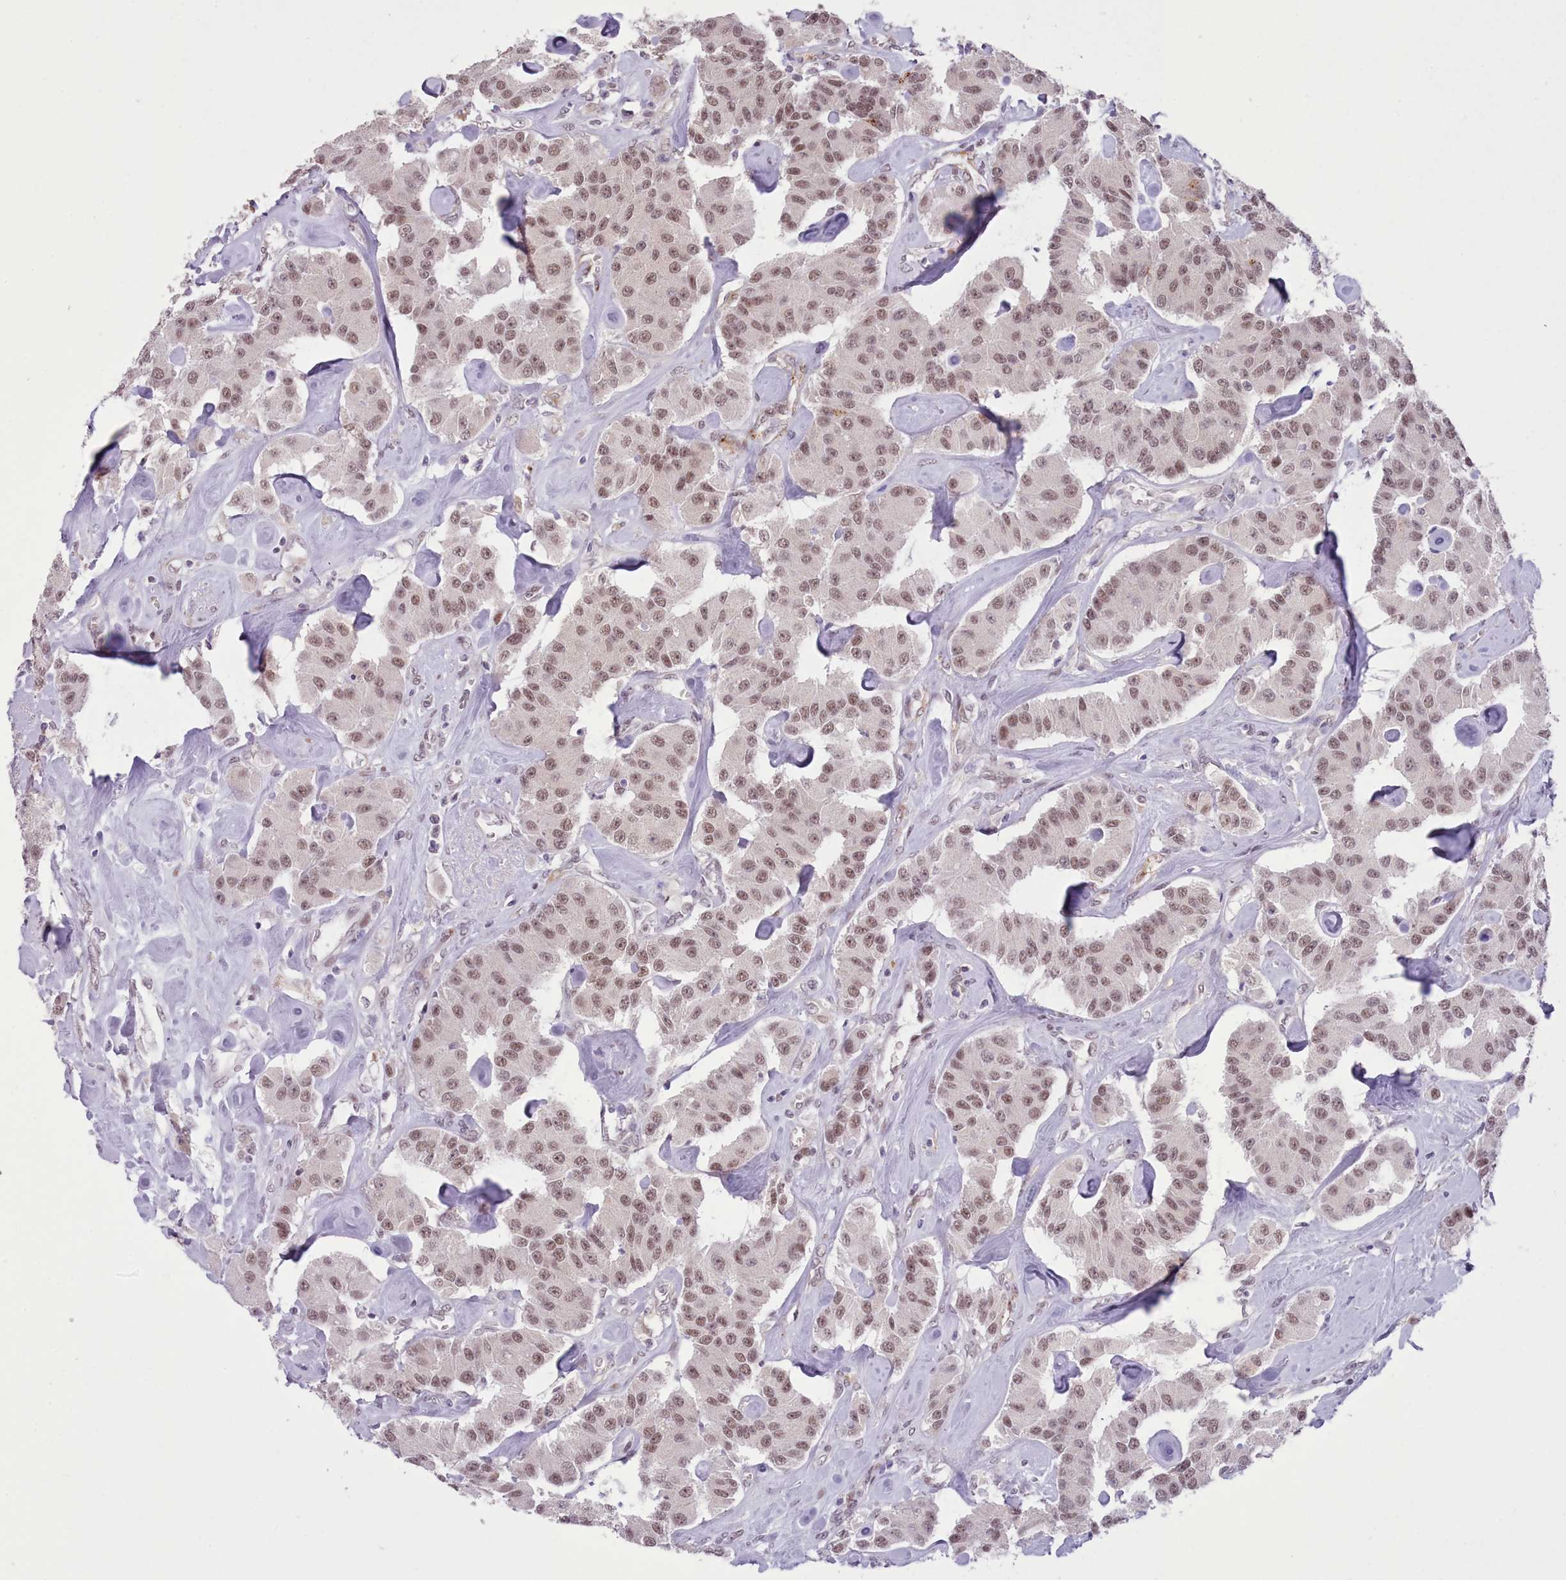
{"staining": {"intensity": "weak", "quantity": ">75%", "location": "nuclear"}, "tissue": "carcinoid", "cell_type": "Tumor cells", "image_type": "cancer", "snomed": [{"axis": "morphology", "description": "Carcinoid, malignant, NOS"}, {"axis": "topography", "description": "Pancreas"}], "caption": "A low amount of weak nuclear staining is seen in approximately >75% of tumor cells in malignant carcinoid tissue.", "gene": "RFX1", "patient": {"sex": "male", "age": 41}}